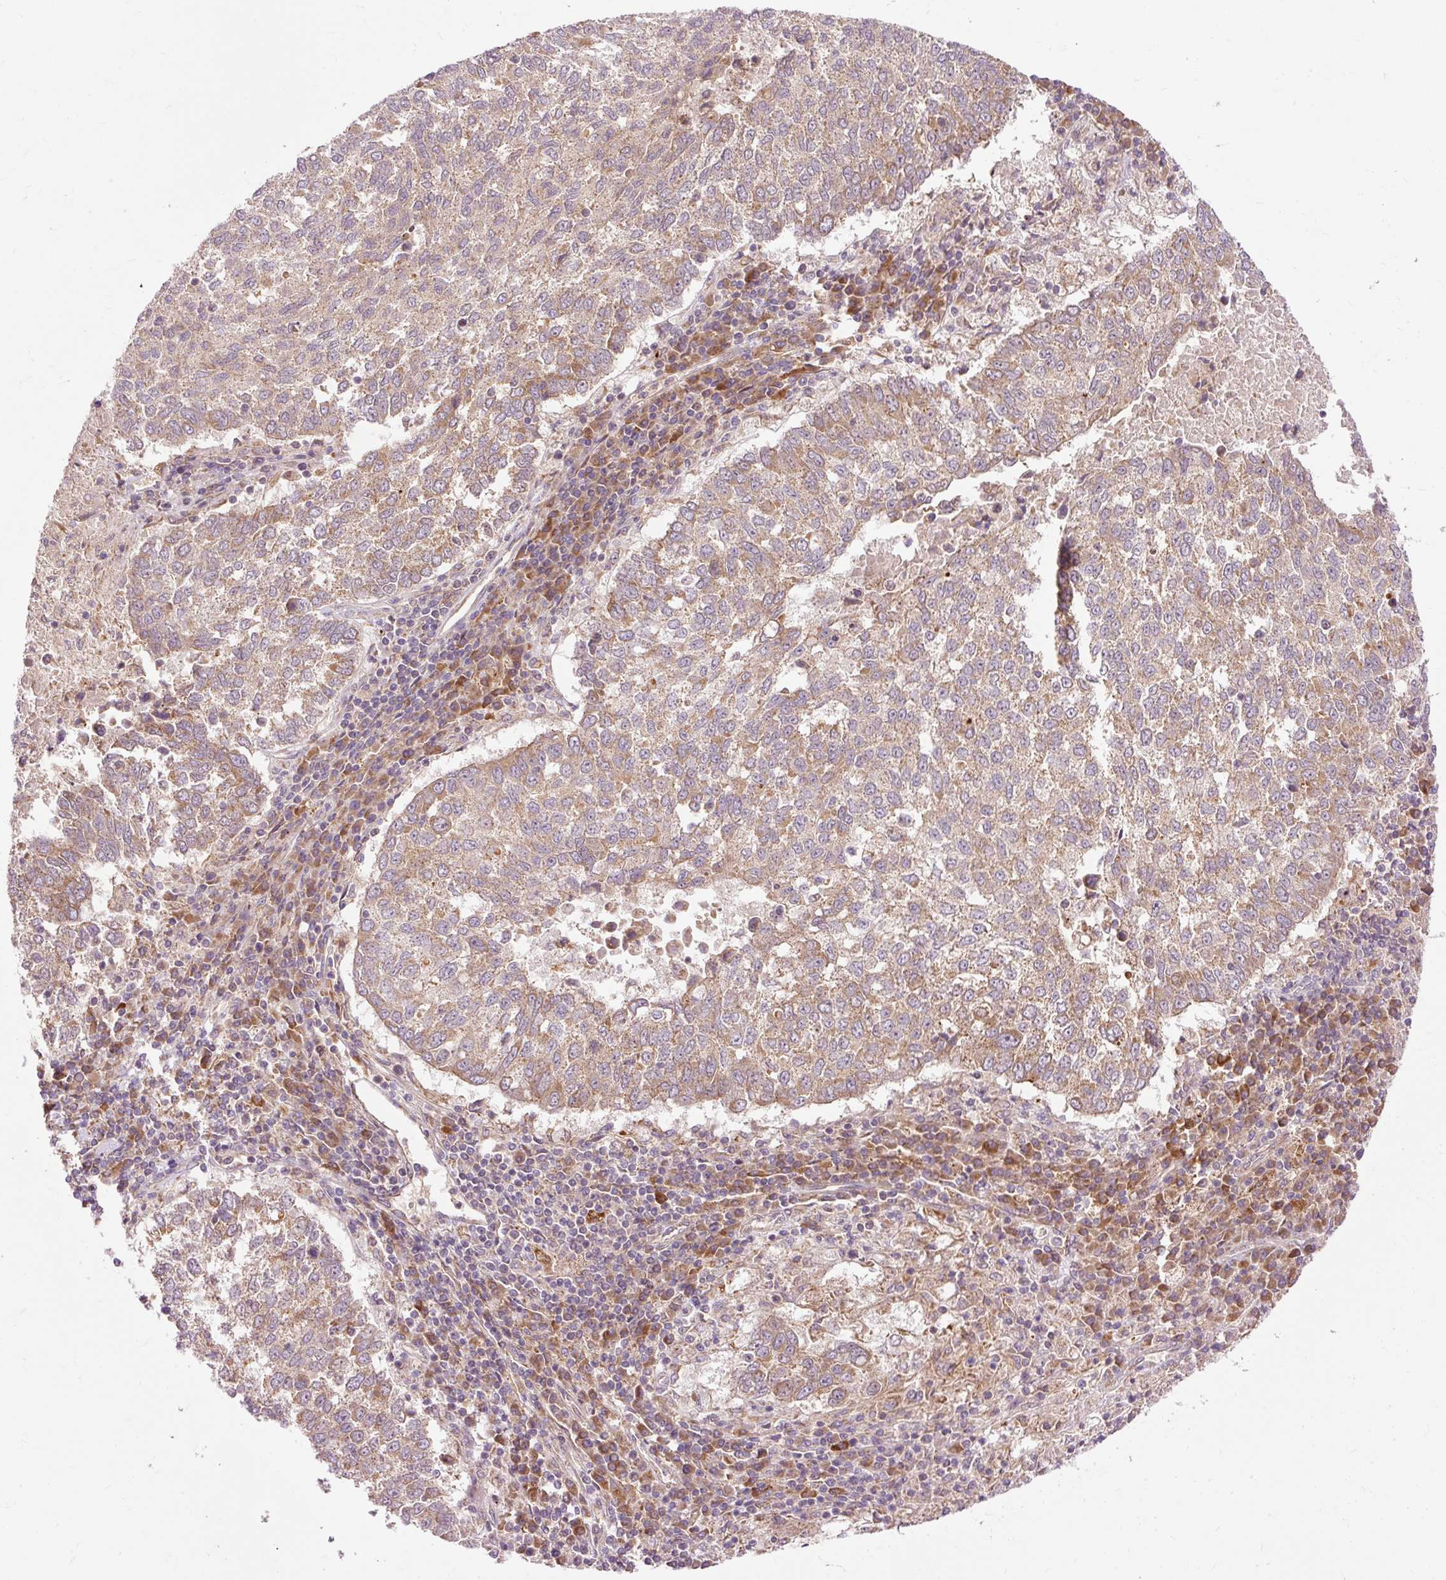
{"staining": {"intensity": "moderate", "quantity": "25%-75%", "location": "cytoplasmic/membranous"}, "tissue": "lung cancer", "cell_type": "Tumor cells", "image_type": "cancer", "snomed": [{"axis": "morphology", "description": "Squamous cell carcinoma, NOS"}, {"axis": "topography", "description": "Lung"}], "caption": "Immunohistochemistry histopathology image of neoplastic tissue: lung squamous cell carcinoma stained using immunohistochemistry (IHC) exhibits medium levels of moderate protein expression localized specifically in the cytoplasmic/membranous of tumor cells, appearing as a cytoplasmic/membranous brown color.", "gene": "RIPOR3", "patient": {"sex": "male", "age": 73}}